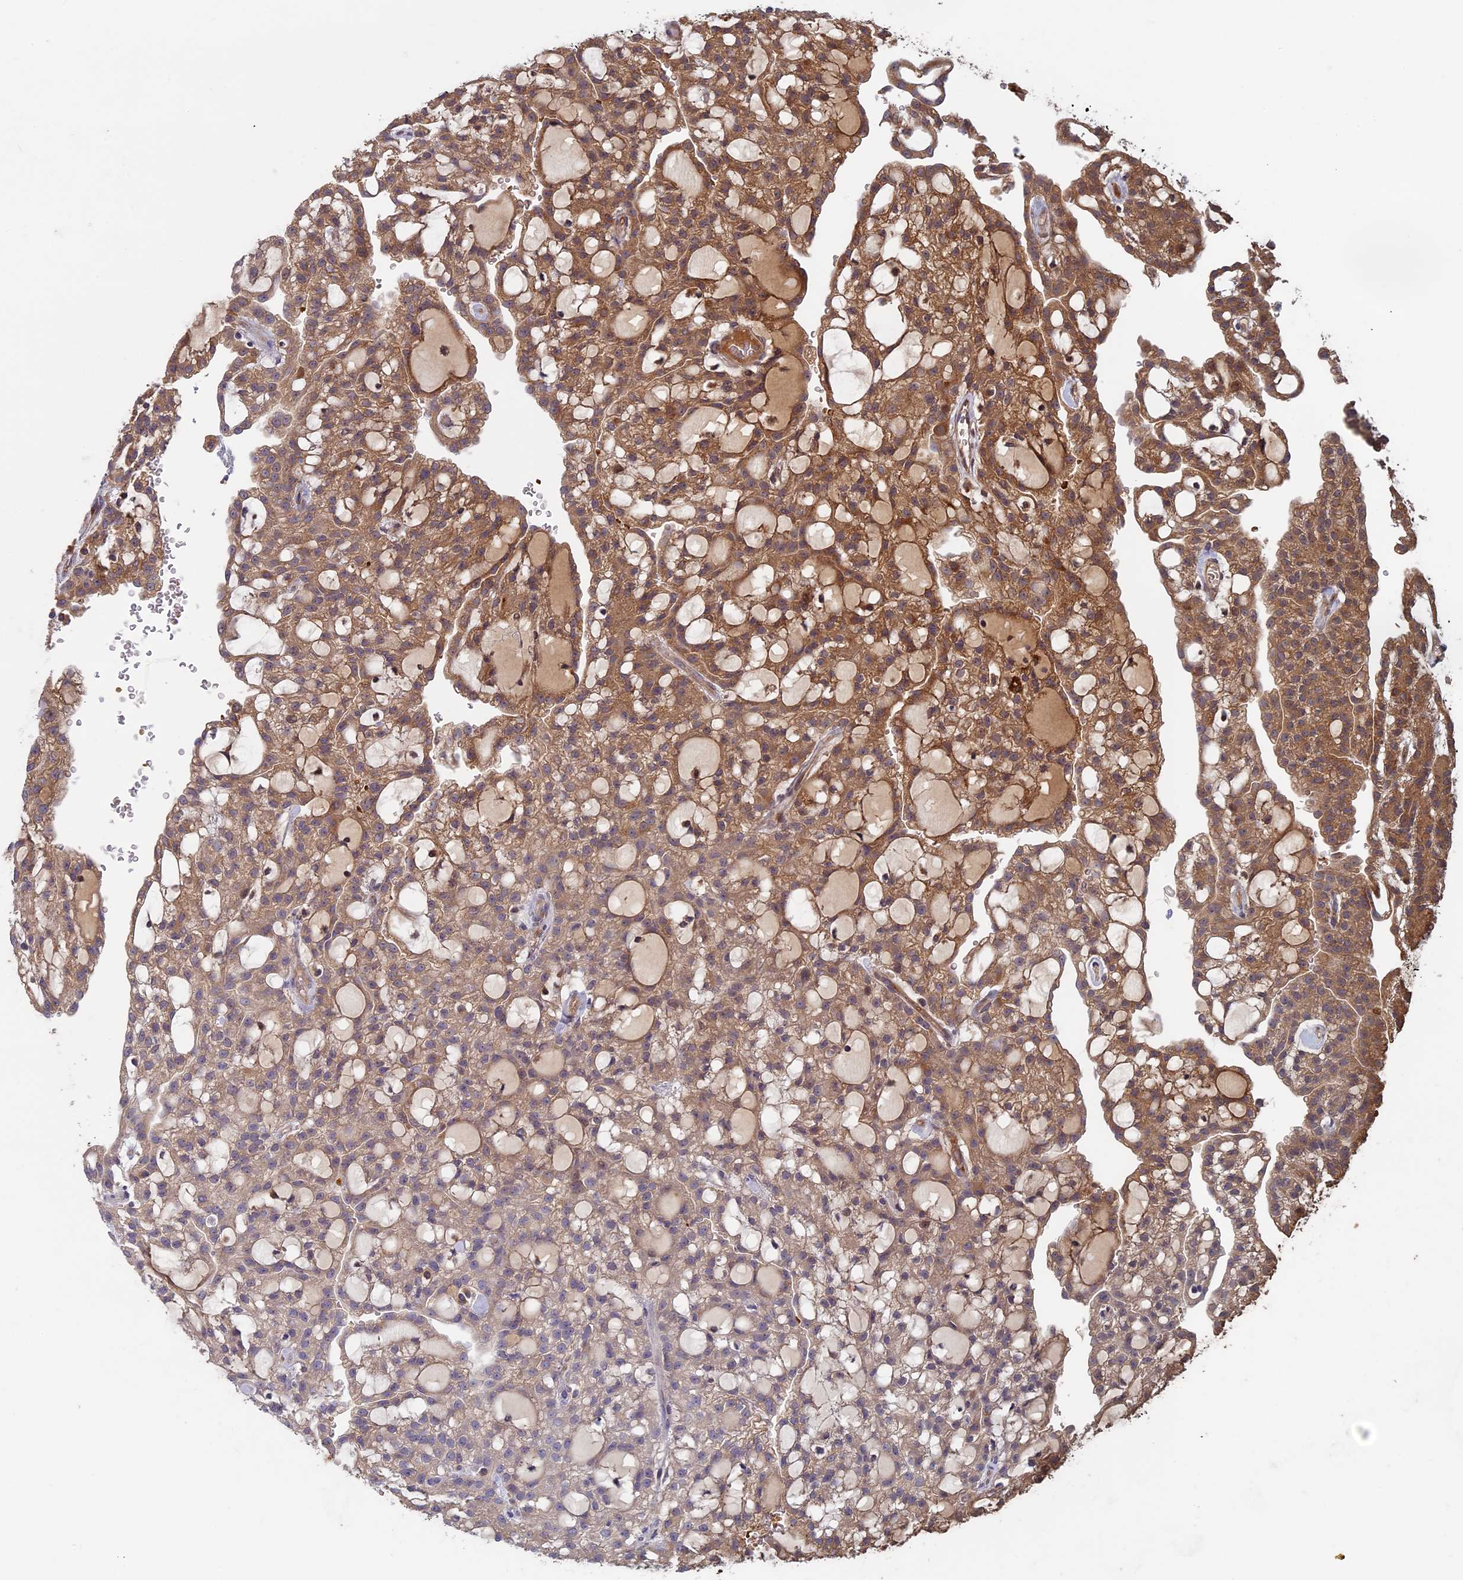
{"staining": {"intensity": "moderate", "quantity": ">75%", "location": "cytoplasmic/membranous"}, "tissue": "renal cancer", "cell_type": "Tumor cells", "image_type": "cancer", "snomed": [{"axis": "morphology", "description": "Adenocarcinoma, NOS"}, {"axis": "topography", "description": "Kidney"}], "caption": "Protein expression analysis of renal cancer displays moderate cytoplasmic/membranous staining in approximately >75% of tumor cells.", "gene": "RCCD1", "patient": {"sex": "male", "age": 63}}